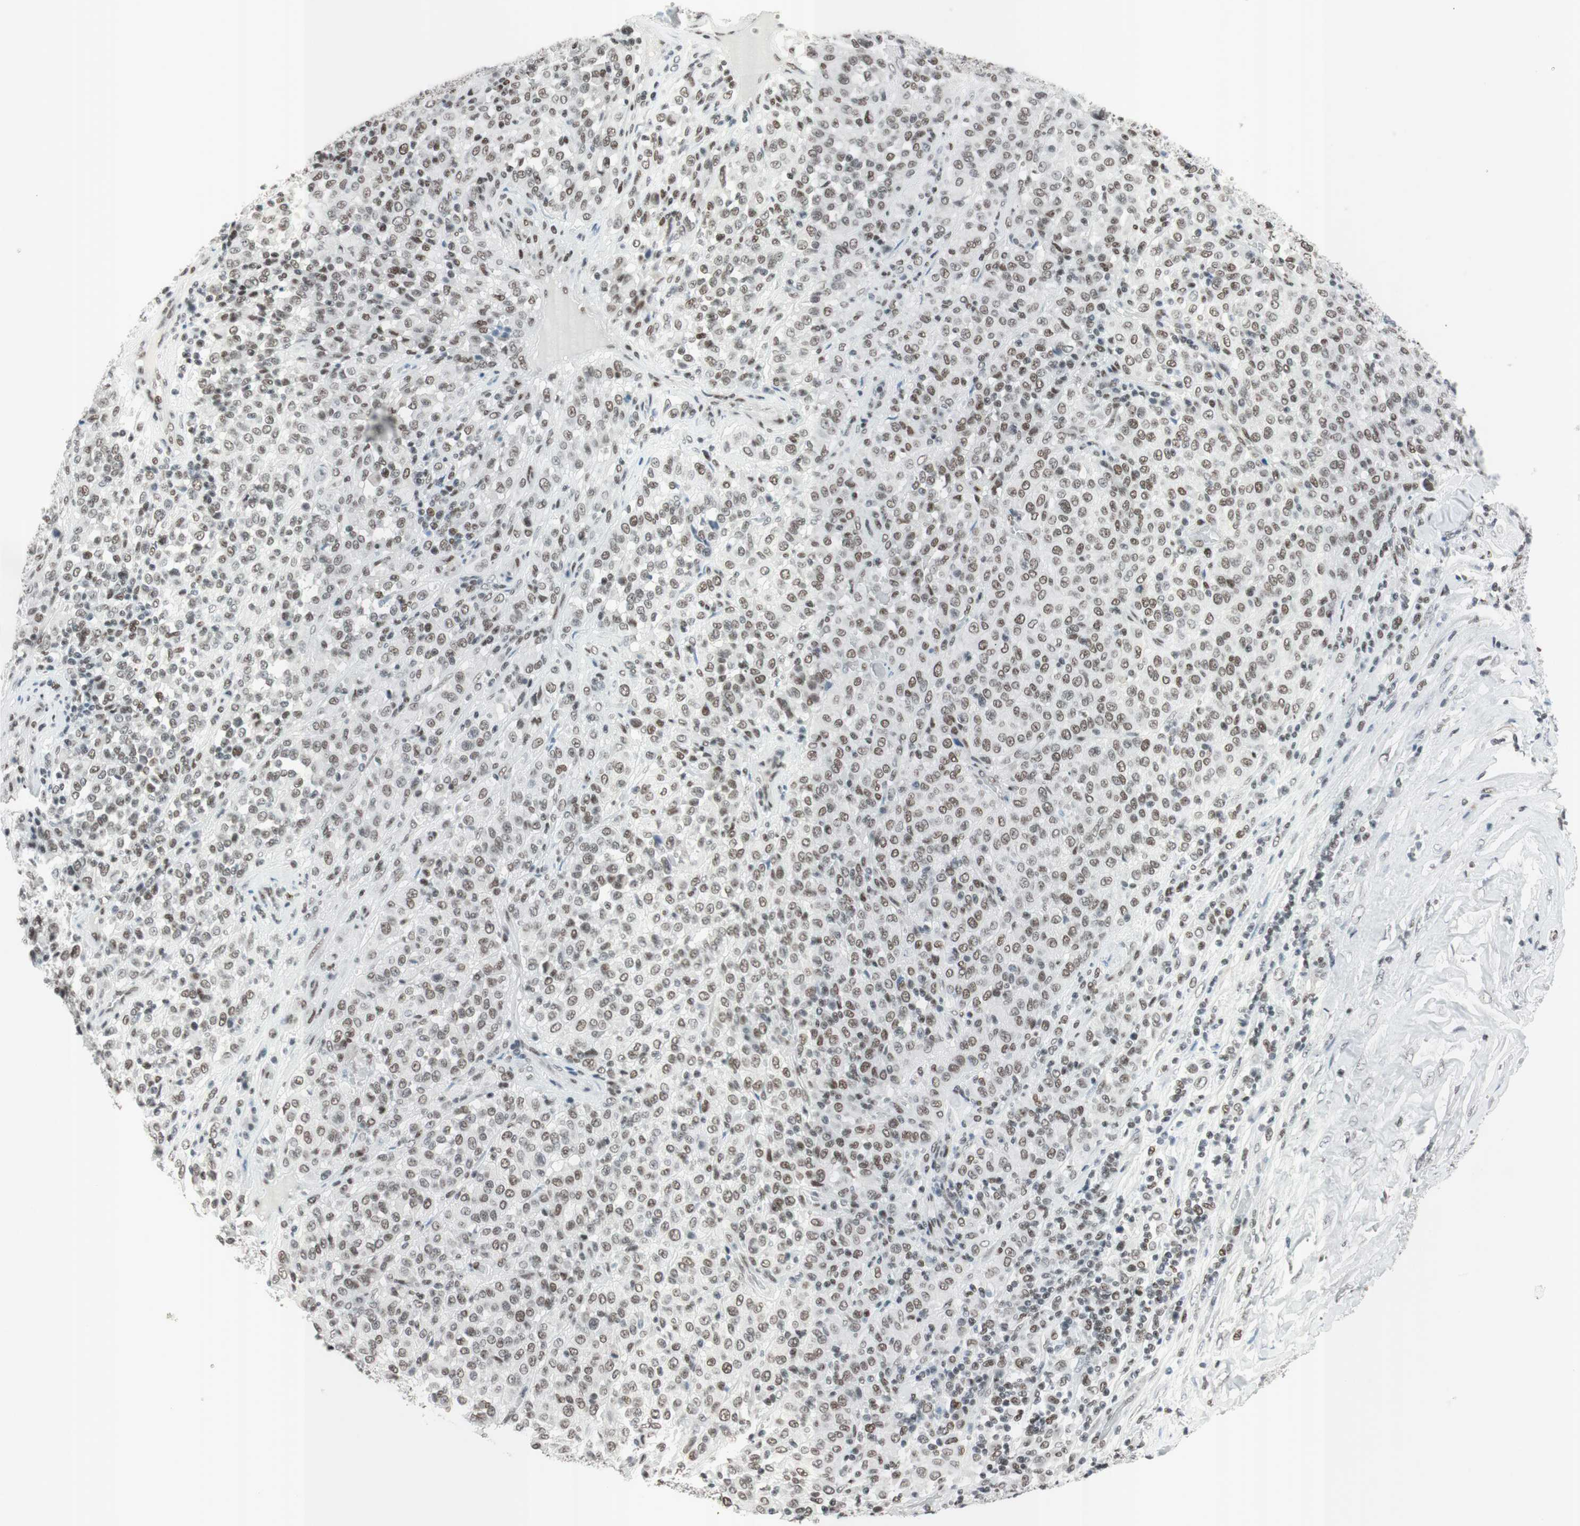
{"staining": {"intensity": "moderate", "quantity": ">75%", "location": "nuclear"}, "tissue": "melanoma", "cell_type": "Tumor cells", "image_type": "cancer", "snomed": [{"axis": "morphology", "description": "Malignant melanoma, Metastatic site"}, {"axis": "topography", "description": "Pancreas"}], "caption": "Moderate nuclear protein expression is appreciated in about >75% of tumor cells in malignant melanoma (metastatic site).", "gene": "ARID1A", "patient": {"sex": "female", "age": 30}}